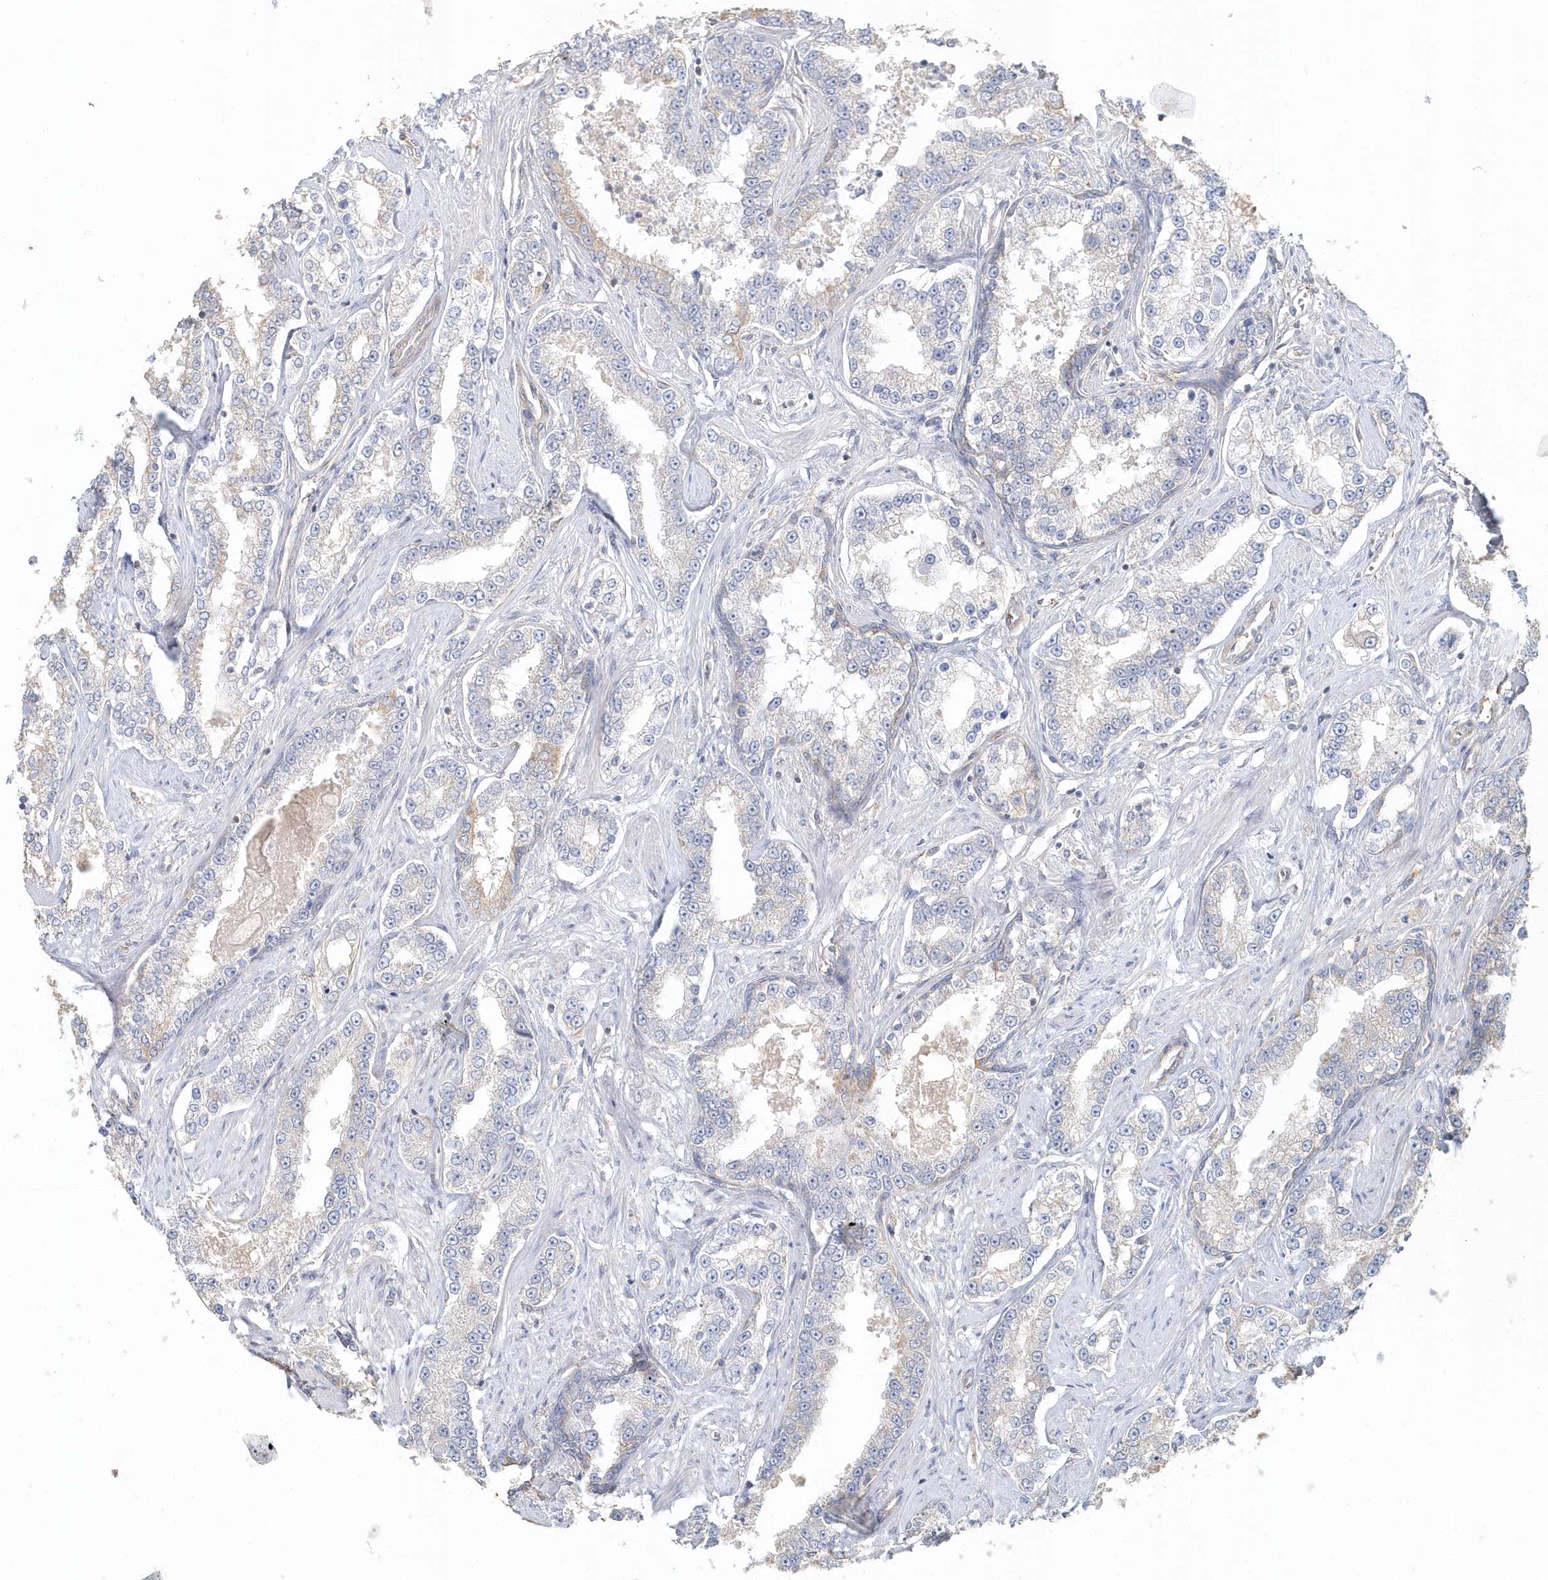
{"staining": {"intensity": "negative", "quantity": "none", "location": "none"}, "tissue": "prostate cancer", "cell_type": "Tumor cells", "image_type": "cancer", "snomed": [{"axis": "morphology", "description": "Normal tissue, NOS"}, {"axis": "morphology", "description": "Adenocarcinoma, High grade"}, {"axis": "topography", "description": "Prostate"}], "caption": "This micrograph is of prostate high-grade adenocarcinoma stained with IHC to label a protein in brown with the nuclei are counter-stained blue. There is no expression in tumor cells.", "gene": "MMRN1", "patient": {"sex": "male", "age": 83}}